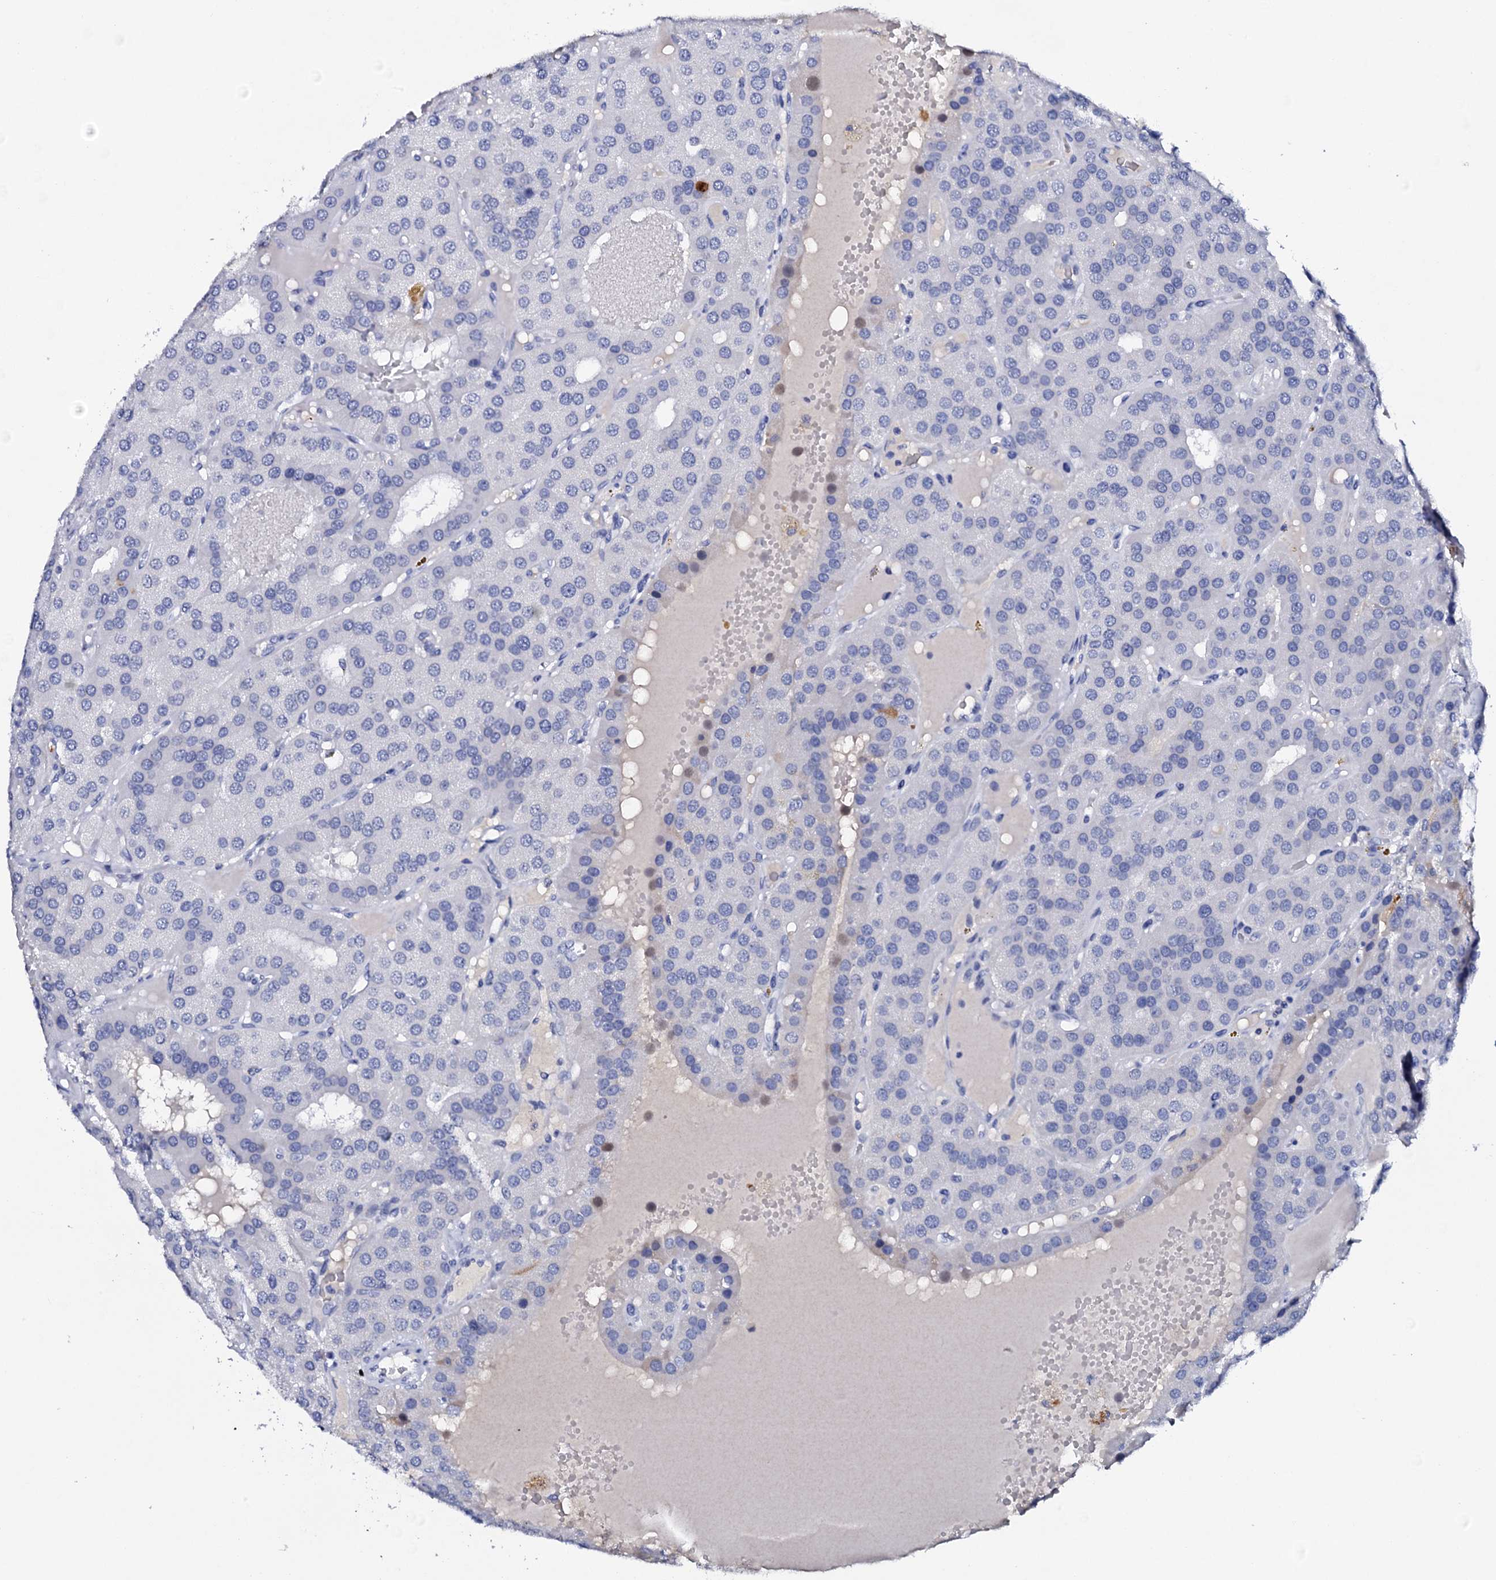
{"staining": {"intensity": "negative", "quantity": "none", "location": "none"}, "tissue": "parathyroid gland", "cell_type": "Glandular cells", "image_type": "normal", "snomed": [{"axis": "morphology", "description": "Normal tissue, NOS"}, {"axis": "morphology", "description": "Adenoma, NOS"}, {"axis": "topography", "description": "Parathyroid gland"}], "caption": "Parathyroid gland stained for a protein using IHC exhibits no expression glandular cells.", "gene": "FBXL16", "patient": {"sex": "female", "age": 86}}